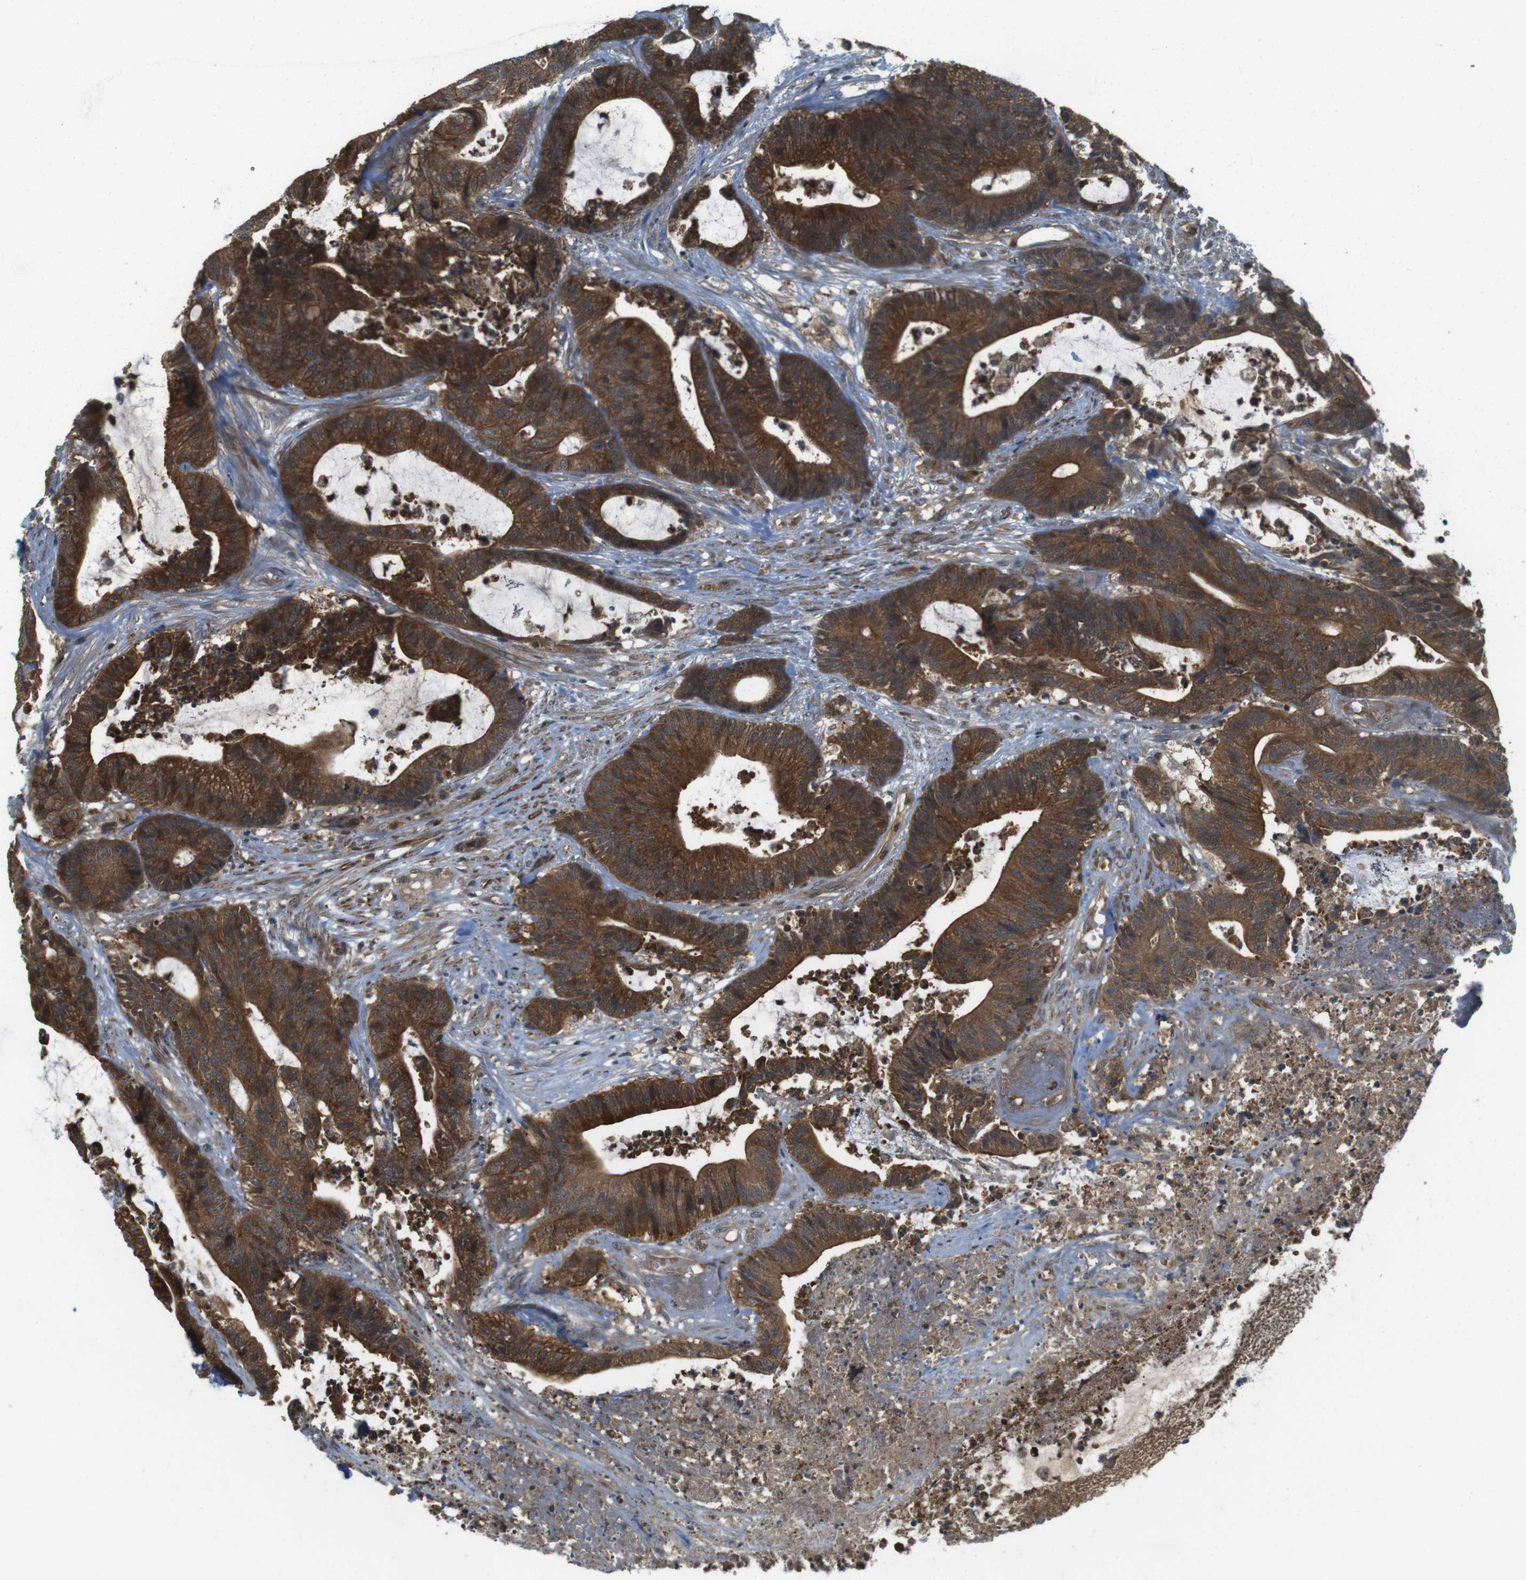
{"staining": {"intensity": "strong", "quantity": ">75%", "location": "cytoplasmic/membranous"}, "tissue": "colorectal cancer", "cell_type": "Tumor cells", "image_type": "cancer", "snomed": [{"axis": "morphology", "description": "Adenocarcinoma, NOS"}, {"axis": "topography", "description": "Colon"}], "caption": "Protein positivity by IHC reveals strong cytoplasmic/membranous staining in about >75% of tumor cells in adenocarcinoma (colorectal).", "gene": "LRRC3B", "patient": {"sex": "female", "age": 84}}